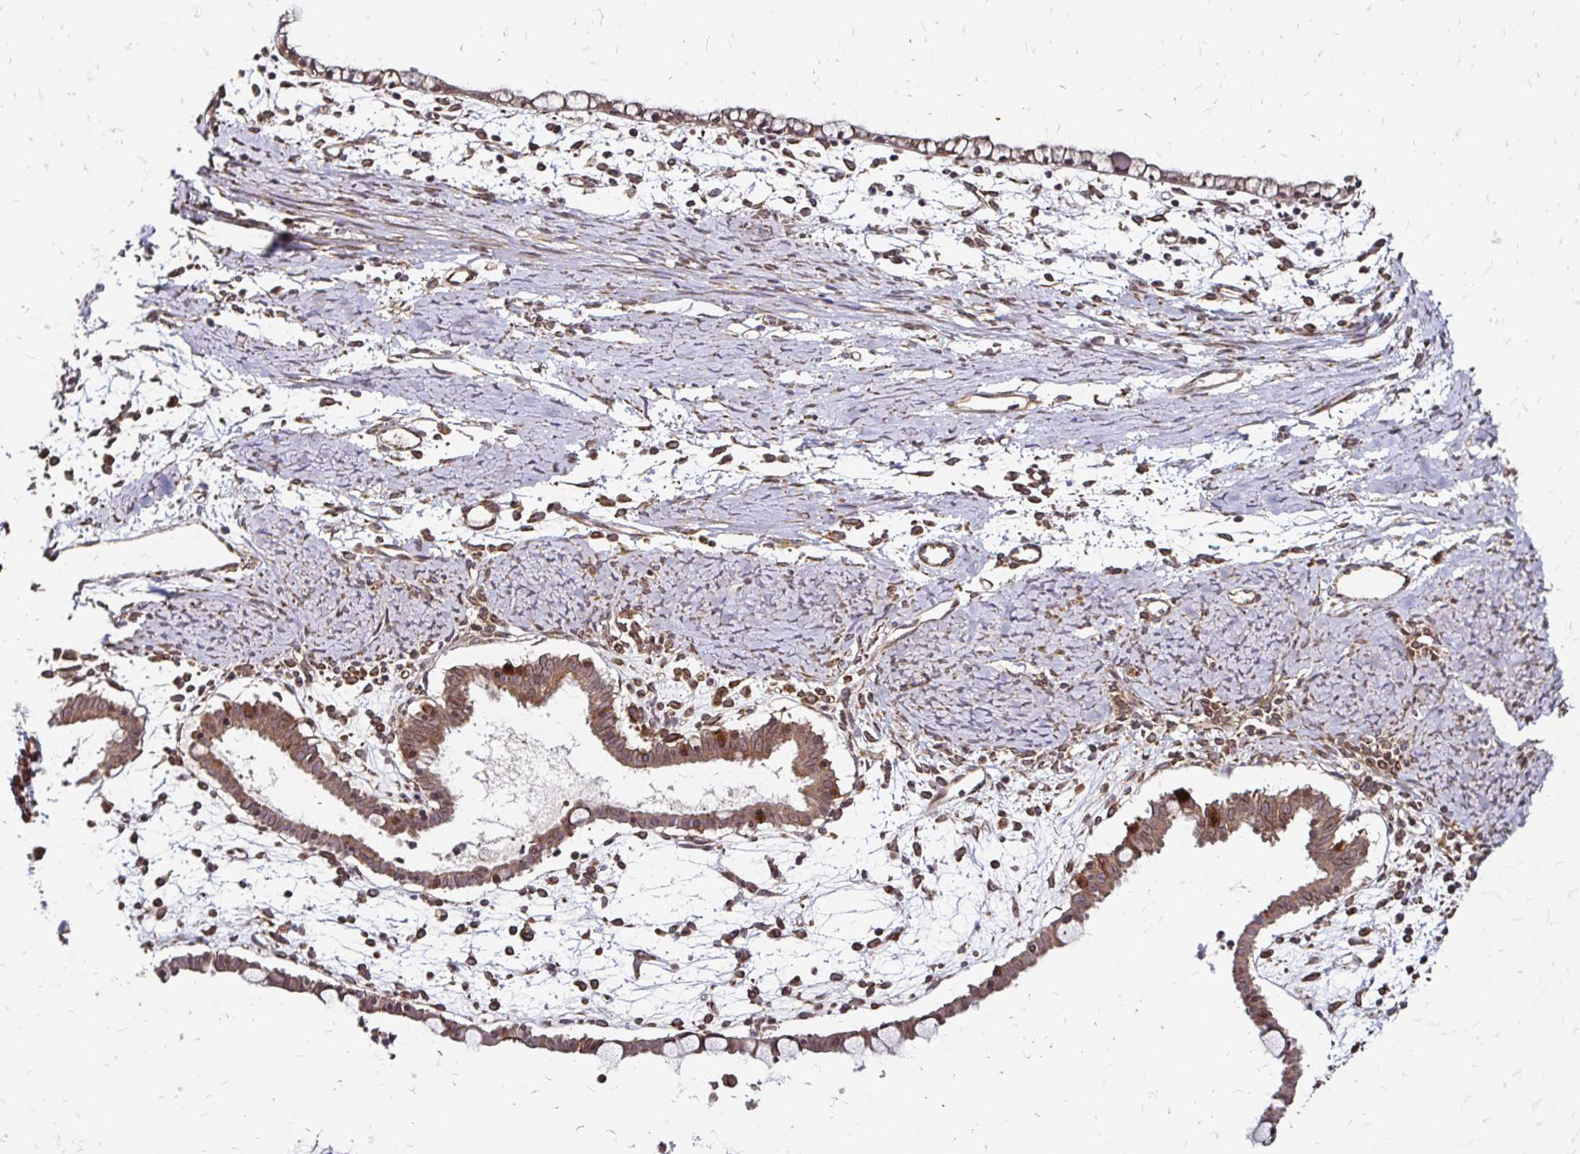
{"staining": {"intensity": "moderate", "quantity": ">75%", "location": "cytoplasmic/membranous"}, "tissue": "ovarian cancer", "cell_type": "Tumor cells", "image_type": "cancer", "snomed": [{"axis": "morphology", "description": "Cystadenocarcinoma, mucinous, NOS"}, {"axis": "topography", "description": "Ovary"}], "caption": "Immunohistochemical staining of human ovarian cancer (mucinous cystadenocarcinoma) displays medium levels of moderate cytoplasmic/membranous protein expression in about >75% of tumor cells. (DAB = brown stain, brightfield microscopy at high magnification).", "gene": "ZW10", "patient": {"sex": "female", "age": 61}}